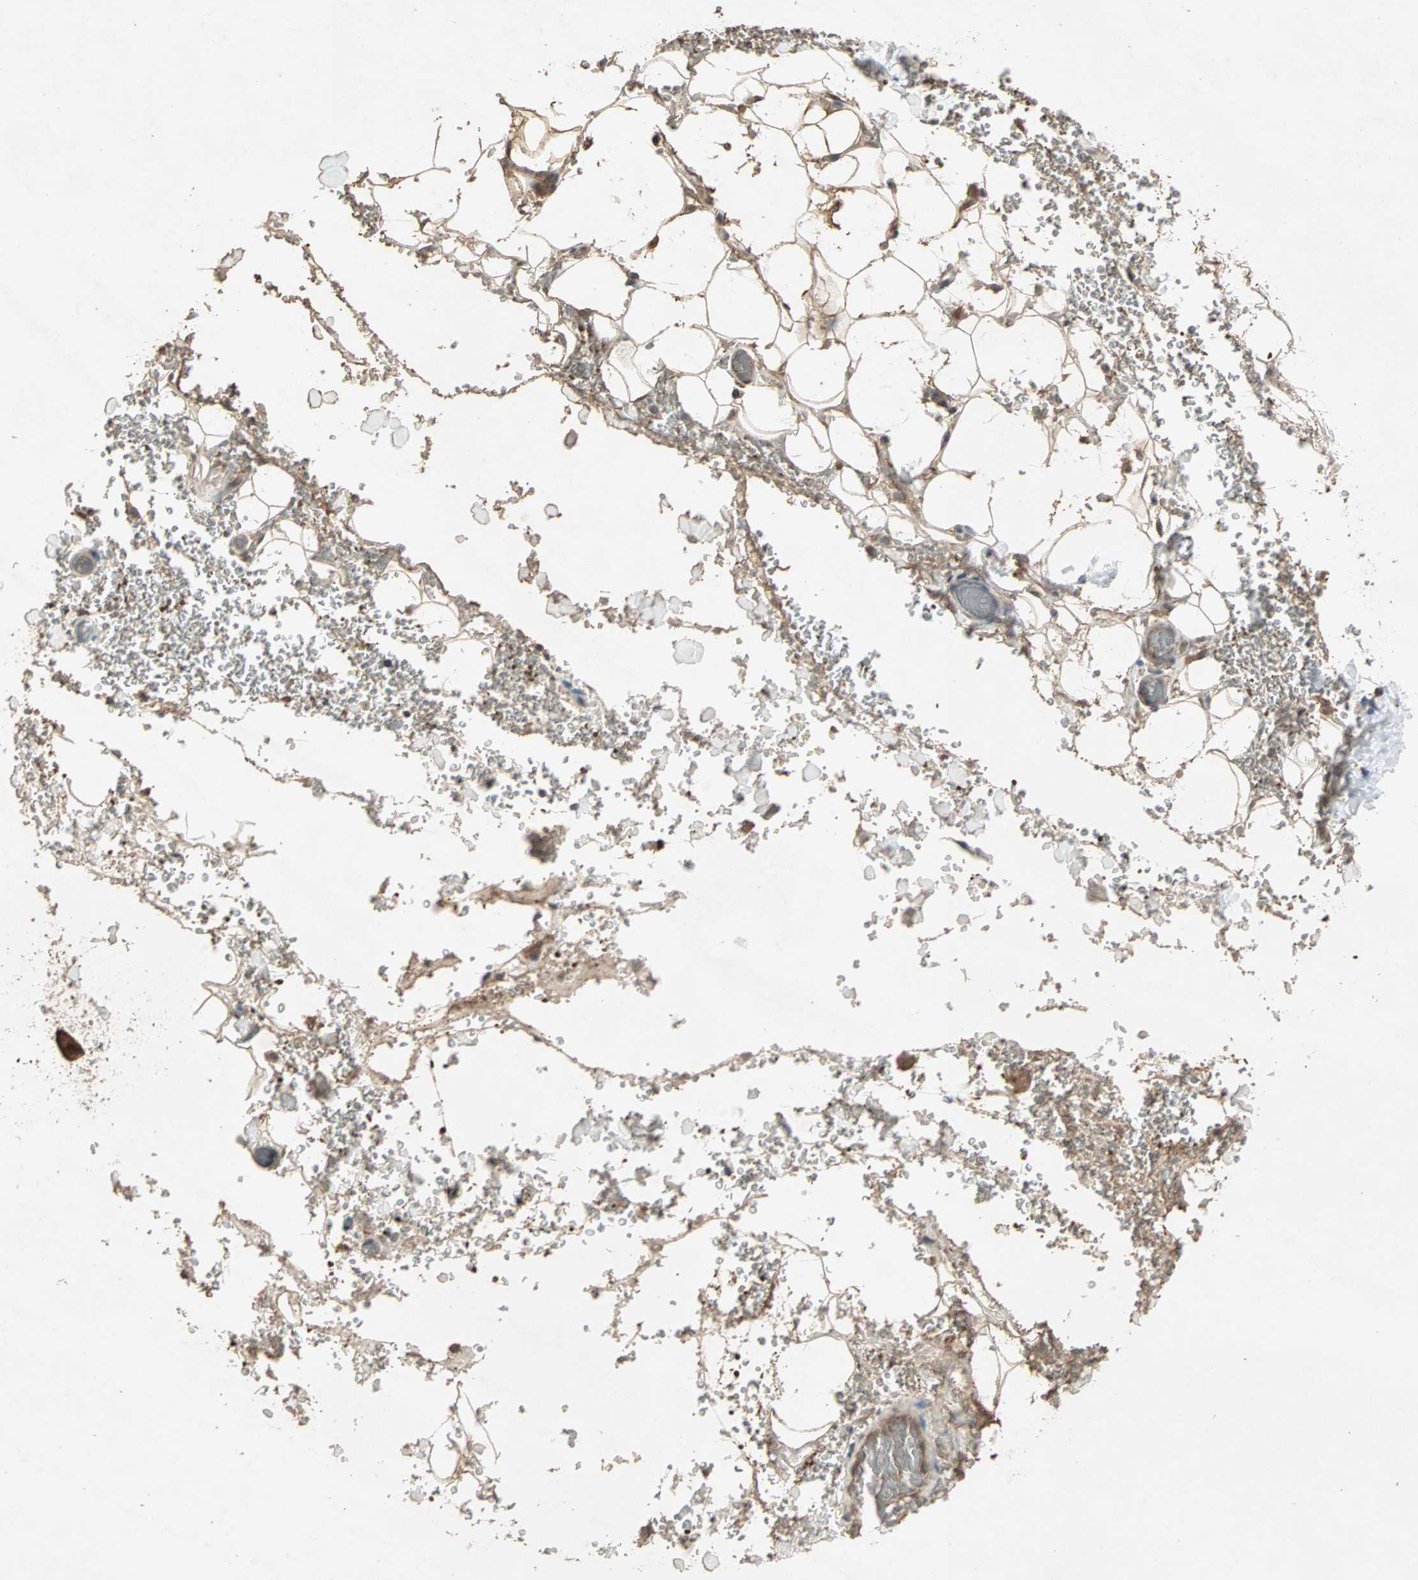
{"staining": {"intensity": "moderate", "quantity": ">75%", "location": "cytoplasmic/membranous"}, "tissue": "adipose tissue", "cell_type": "Adipocytes", "image_type": "normal", "snomed": [{"axis": "morphology", "description": "Normal tissue, NOS"}, {"axis": "morphology", "description": "Inflammation, NOS"}, {"axis": "topography", "description": "Breast"}], "caption": "A brown stain shows moderate cytoplasmic/membranous expression of a protein in adipocytes of unremarkable human adipose tissue. (Stains: DAB in brown, nuclei in blue, Microscopy: brightfield microscopy at high magnification).", "gene": "UBAC1", "patient": {"sex": "female", "age": 65}}